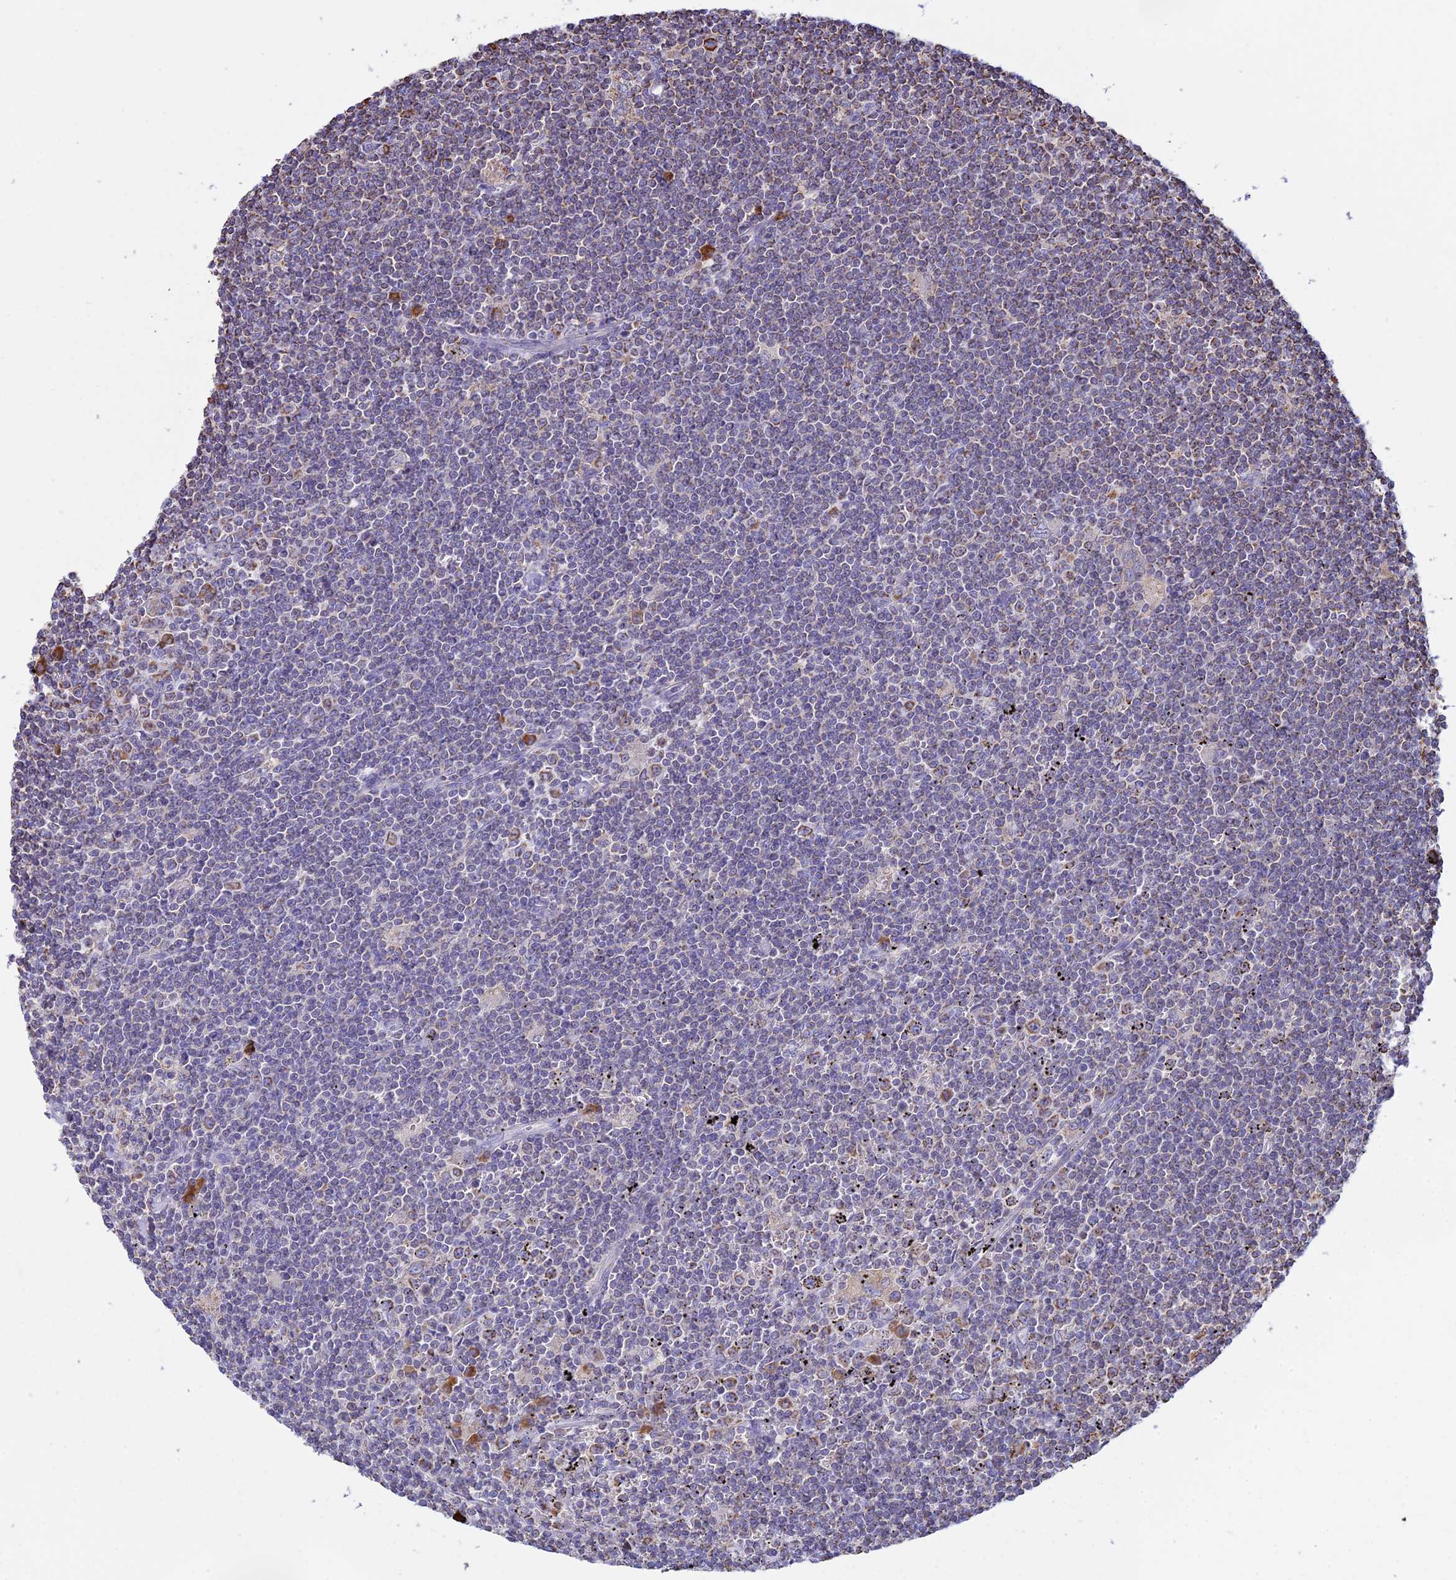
{"staining": {"intensity": "weak", "quantity": "<25%", "location": "cytoplasmic/membranous"}, "tissue": "lymphoma", "cell_type": "Tumor cells", "image_type": "cancer", "snomed": [{"axis": "morphology", "description": "Malignant lymphoma, non-Hodgkin's type, Low grade"}, {"axis": "topography", "description": "Spleen"}], "caption": "A high-resolution photomicrograph shows IHC staining of lymphoma, which reveals no significant expression in tumor cells. Nuclei are stained in blue.", "gene": "OR2W3", "patient": {"sex": "male", "age": 76}}